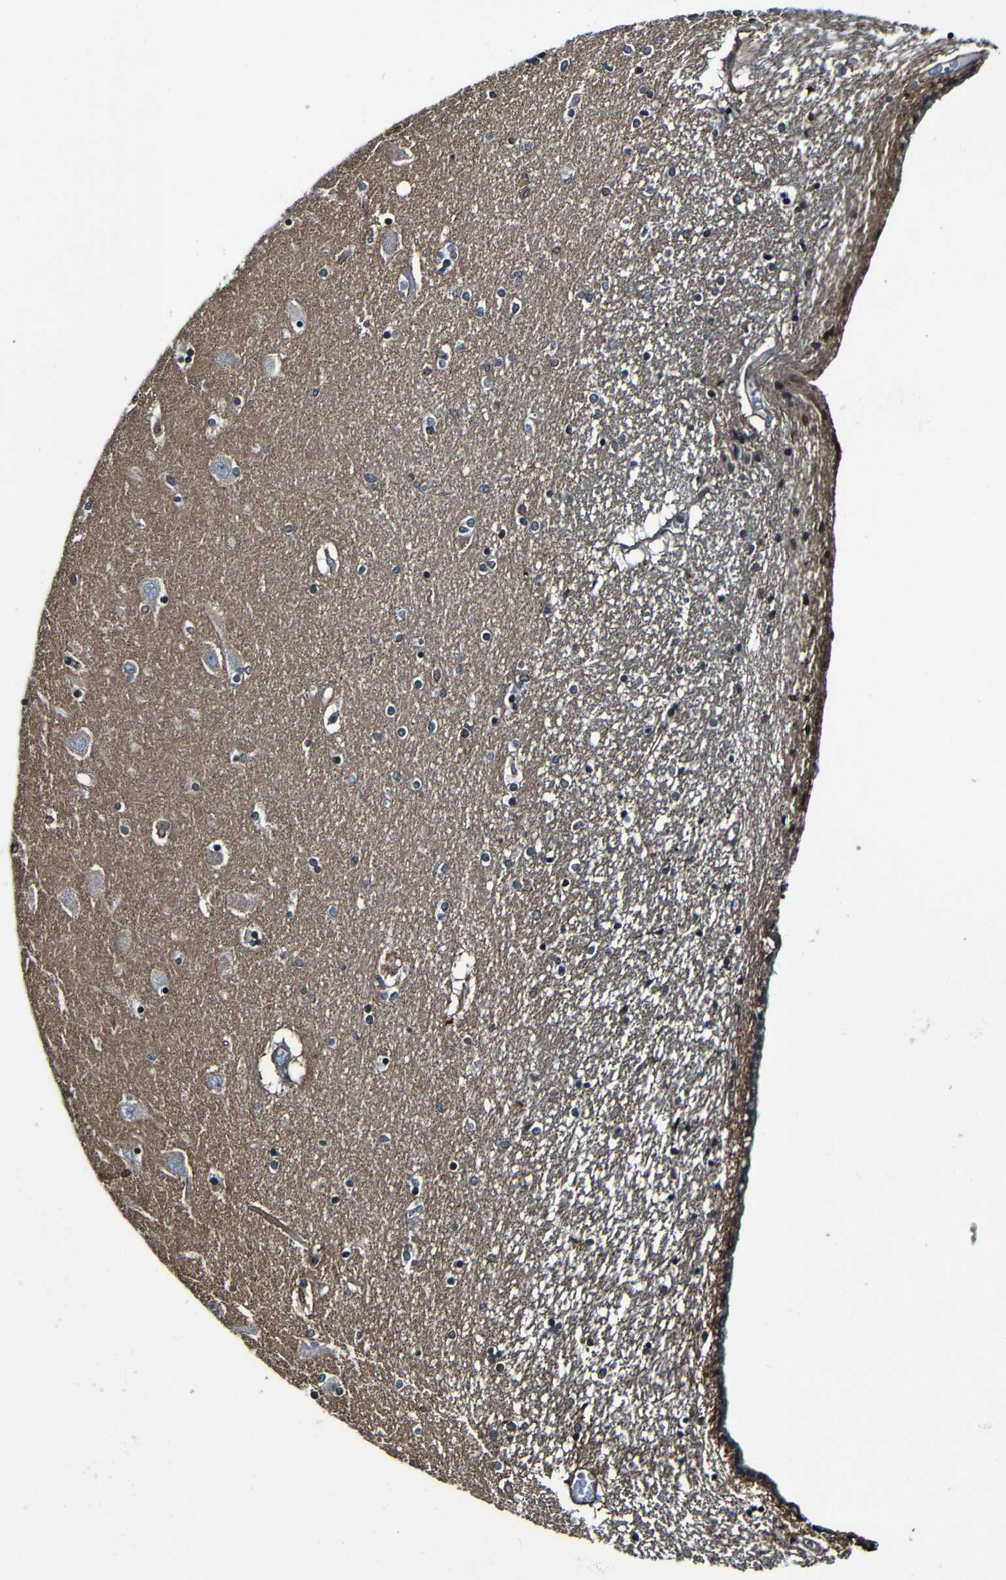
{"staining": {"intensity": "weak", "quantity": "<25%", "location": "cytoplasmic/membranous,nuclear"}, "tissue": "hippocampus", "cell_type": "Glial cells", "image_type": "normal", "snomed": [{"axis": "morphology", "description": "Normal tissue, NOS"}, {"axis": "topography", "description": "Hippocampus"}], "caption": "DAB (3,3'-diaminobenzidine) immunohistochemical staining of unremarkable human hippocampus exhibits no significant staining in glial cells. (DAB (3,3'-diaminobenzidine) IHC visualized using brightfield microscopy, high magnification).", "gene": "LGR5", "patient": {"sex": "female", "age": 54}}